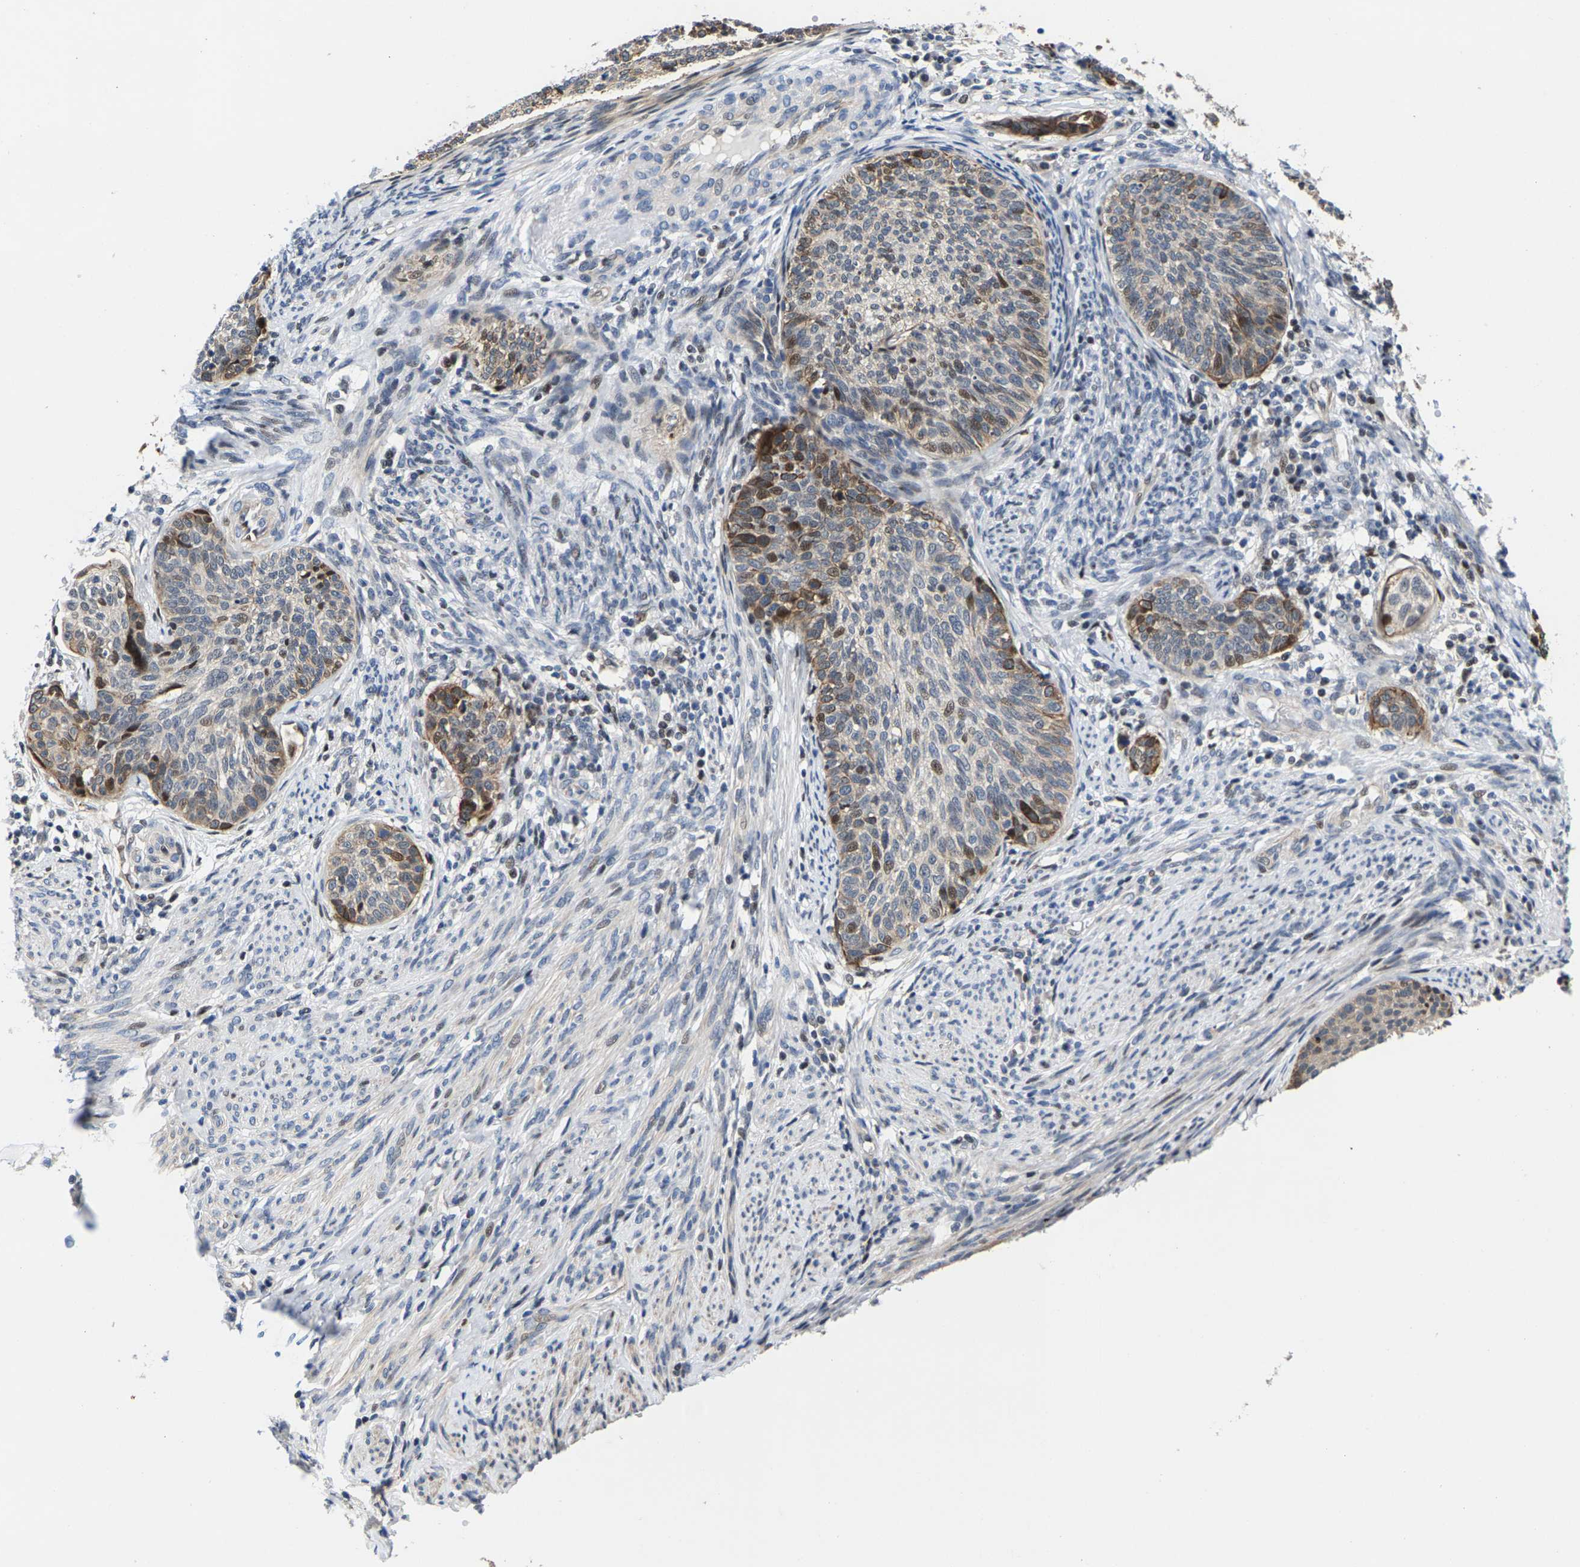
{"staining": {"intensity": "moderate", "quantity": ">75%", "location": "cytoplasmic/membranous,nuclear"}, "tissue": "cervical cancer", "cell_type": "Tumor cells", "image_type": "cancer", "snomed": [{"axis": "morphology", "description": "Squamous cell carcinoma, NOS"}, {"axis": "topography", "description": "Cervix"}], "caption": "This is a histology image of immunohistochemistry (IHC) staining of squamous cell carcinoma (cervical), which shows moderate positivity in the cytoplasmic/membranous and nuclear of tumor cells.", "gene": "GTPBP10", "patient": {"sex": "female", "age": 70}}